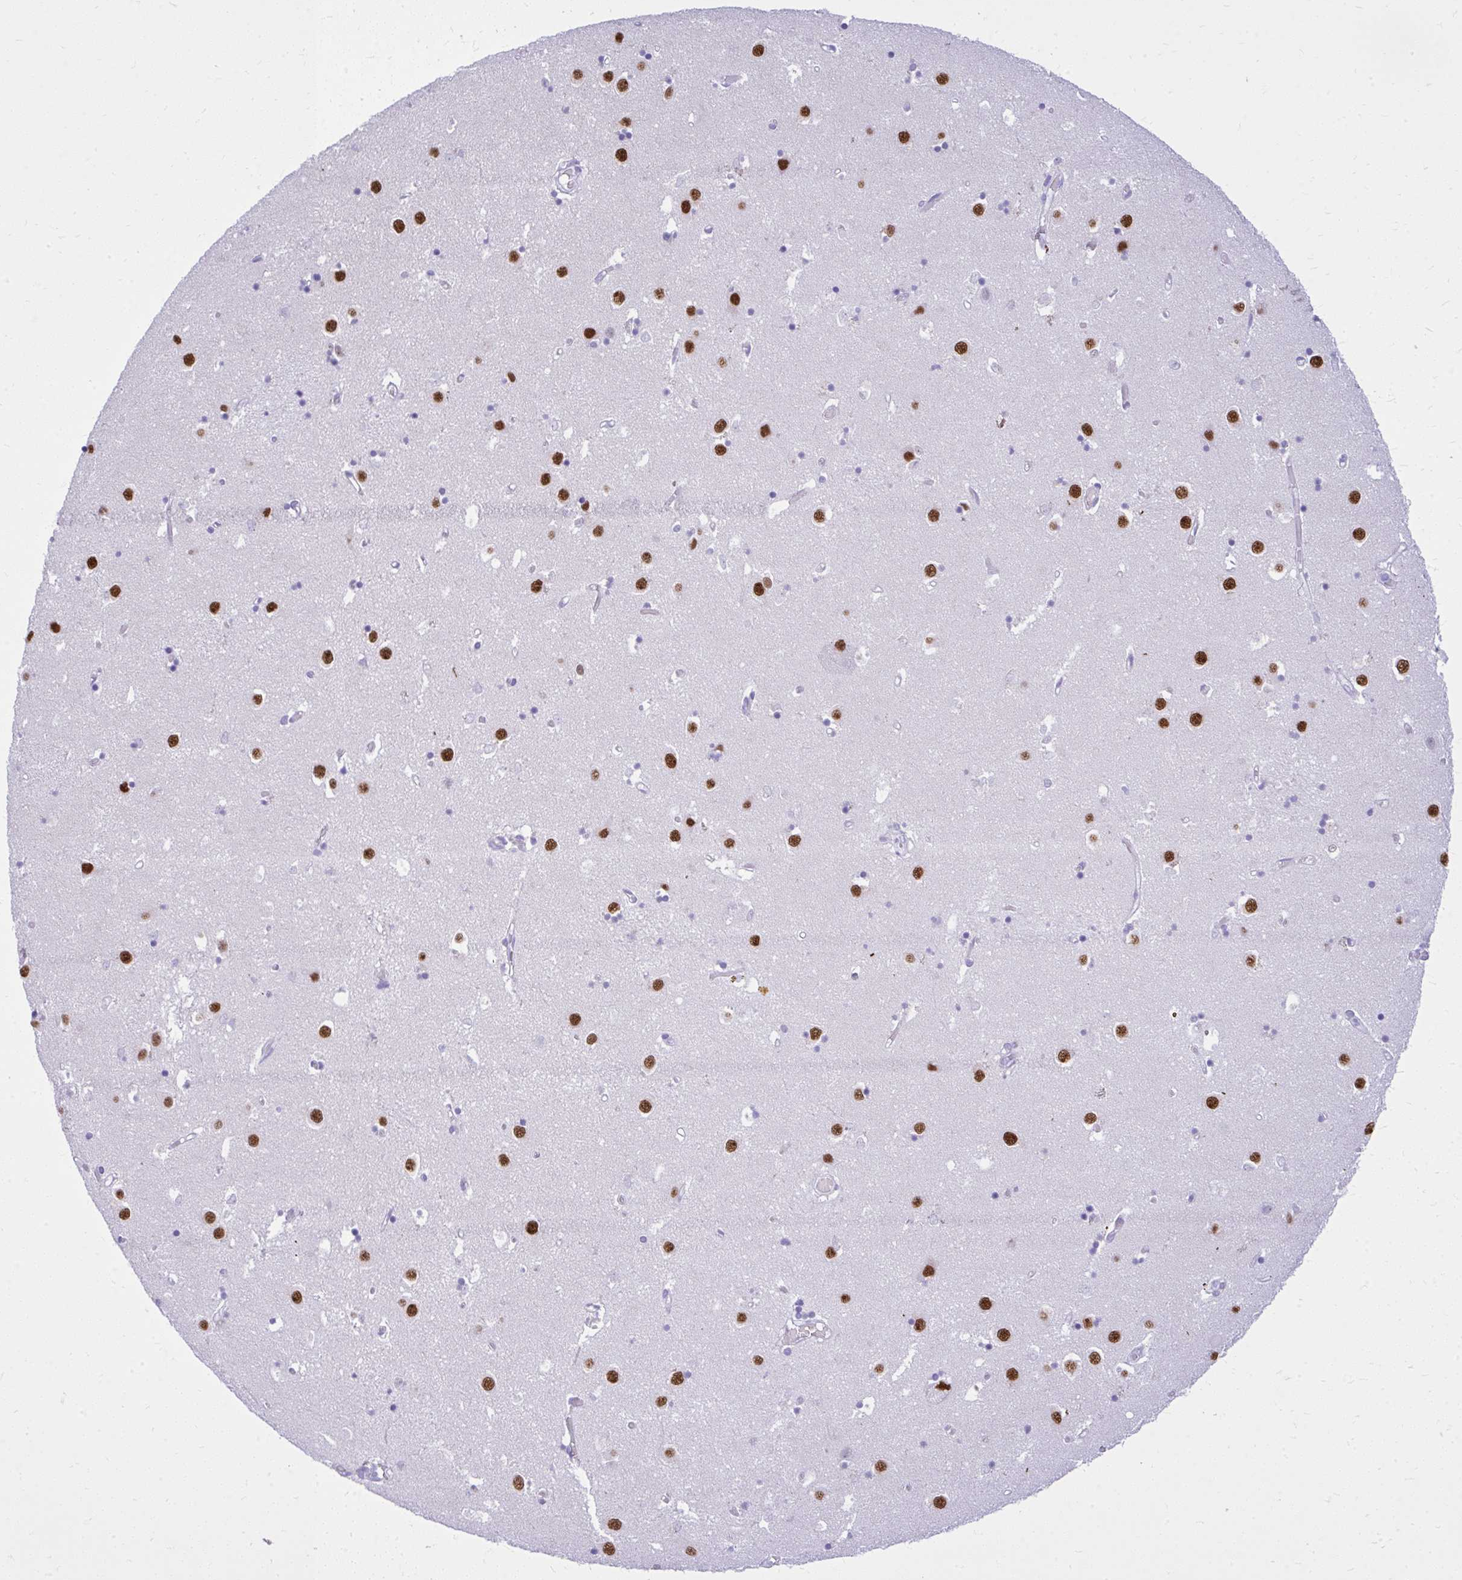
{"staining": {"intensity": "strong", "quantity": "<25%", "location": "nuclear"}, "tissue": "caudate", "cell_type": "Glial cells", "image_type": "normal", "snomed": [{"axis": "morphology", "description": "Normal tissue, NOS"}, {"axis": "topography", "description": "Lateral ventricle wall"}], "caption": "Immunohistochemistry (IHC) (DAB) staining of unremarkable human caudate exhibits strong nuclear protein expression in about <25% of glial cells. (DAB IHC with brightfield microscopy, high magnification).", "gene": "RALYL", "patient": {"sex": "male", "age": 70}}